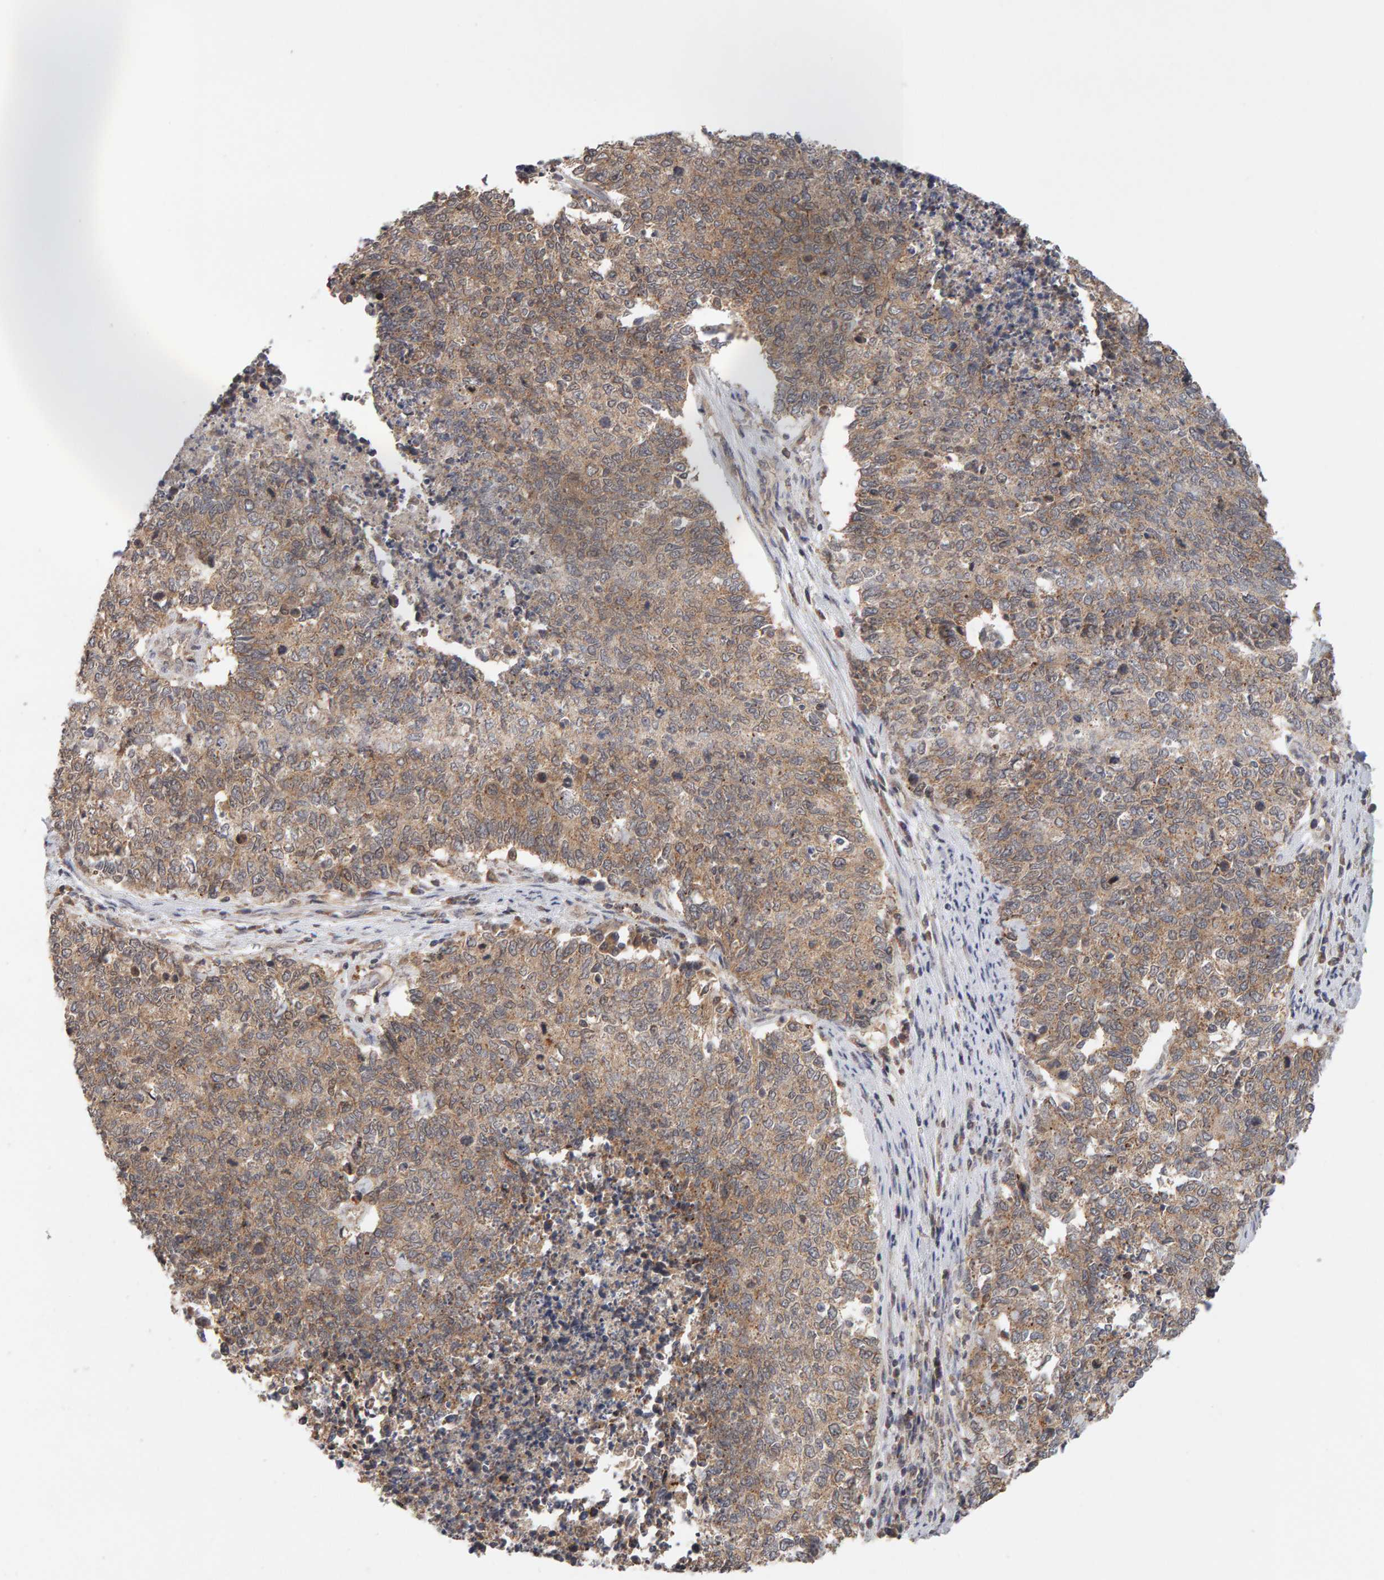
{"staining": {"intensity": "weak", "quantity": ">75%", "location": "cytoplasmic/membranous"}, "tissue": "cervical cancer", "cell_type": "Tumor cells", "image_type": "cancer", "snomed": [{"axis": "morphology", "description": "Squamous cell carcinoma, NOS"}, {"axis": "topography", "description": "Cervix"}], "caption": "Weak cytoplasmic/membranous positivity for a protein is appreciated in approximately >75% of tumor cells of cervical cancer (squamous cell carcinoma) using IHC.", "gene": "DNAJC7", "patient": {"sex": "female", "age": 63}}